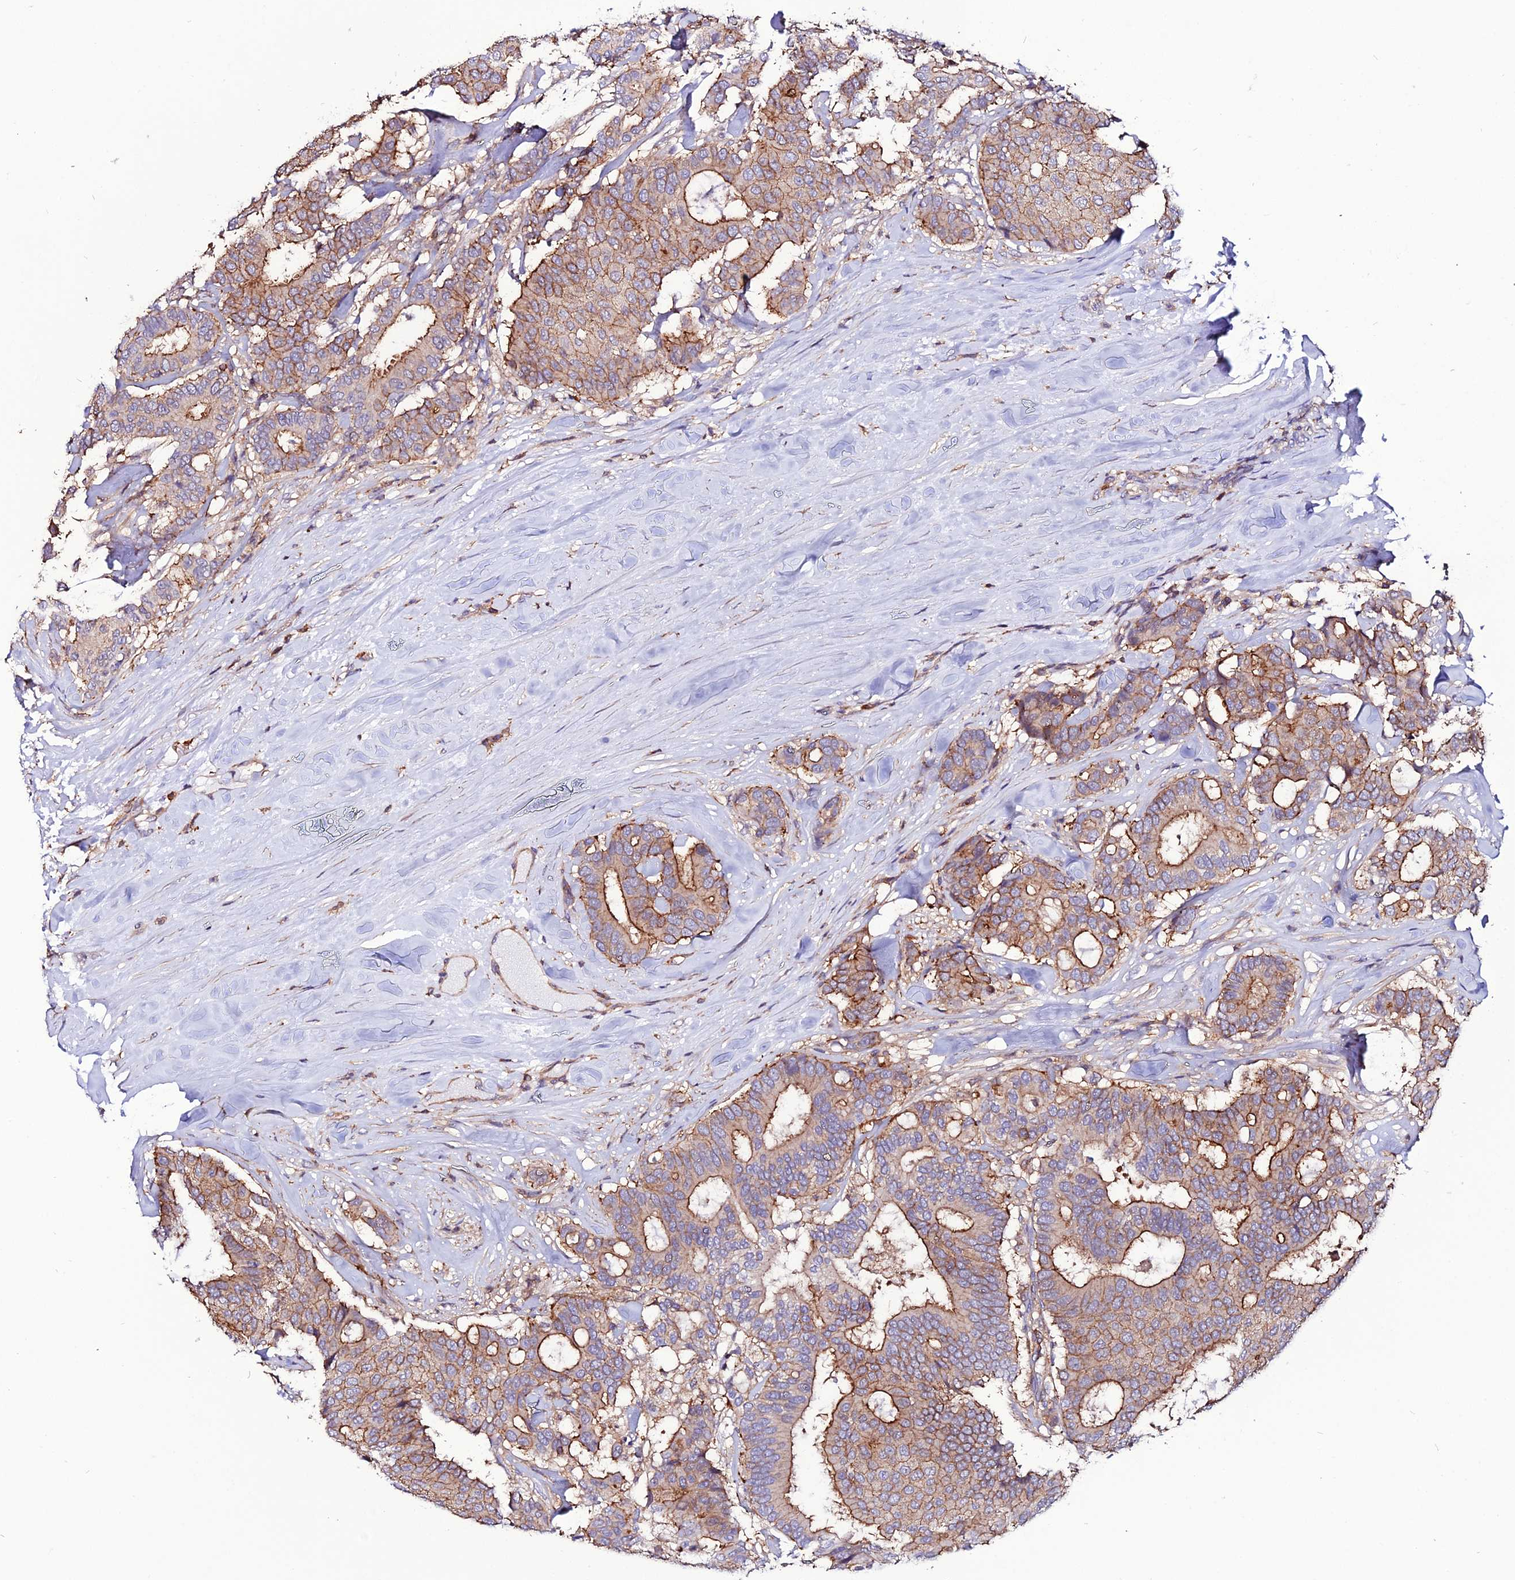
{"staining": {"intensity": "moderate", "quantity": ">75%", "location": "cytoplasmic/membranous"}, "tissue": "breast cancer", "cell_type": "Tumor cells", "image_type": "cancer", "snomed": [{"axis": "morphology", "description": "Duct carcinoma"}, {"axis": "topography", "description": "Breast"}], "caption": "Immunohistochemical staining of breast cancer reveals medium levels of moderate cytoplasmic/membranous staining in about >75% of tumor cells.", "gene": "USP17L15", "patient": {"sex": "female", "age": 75}}